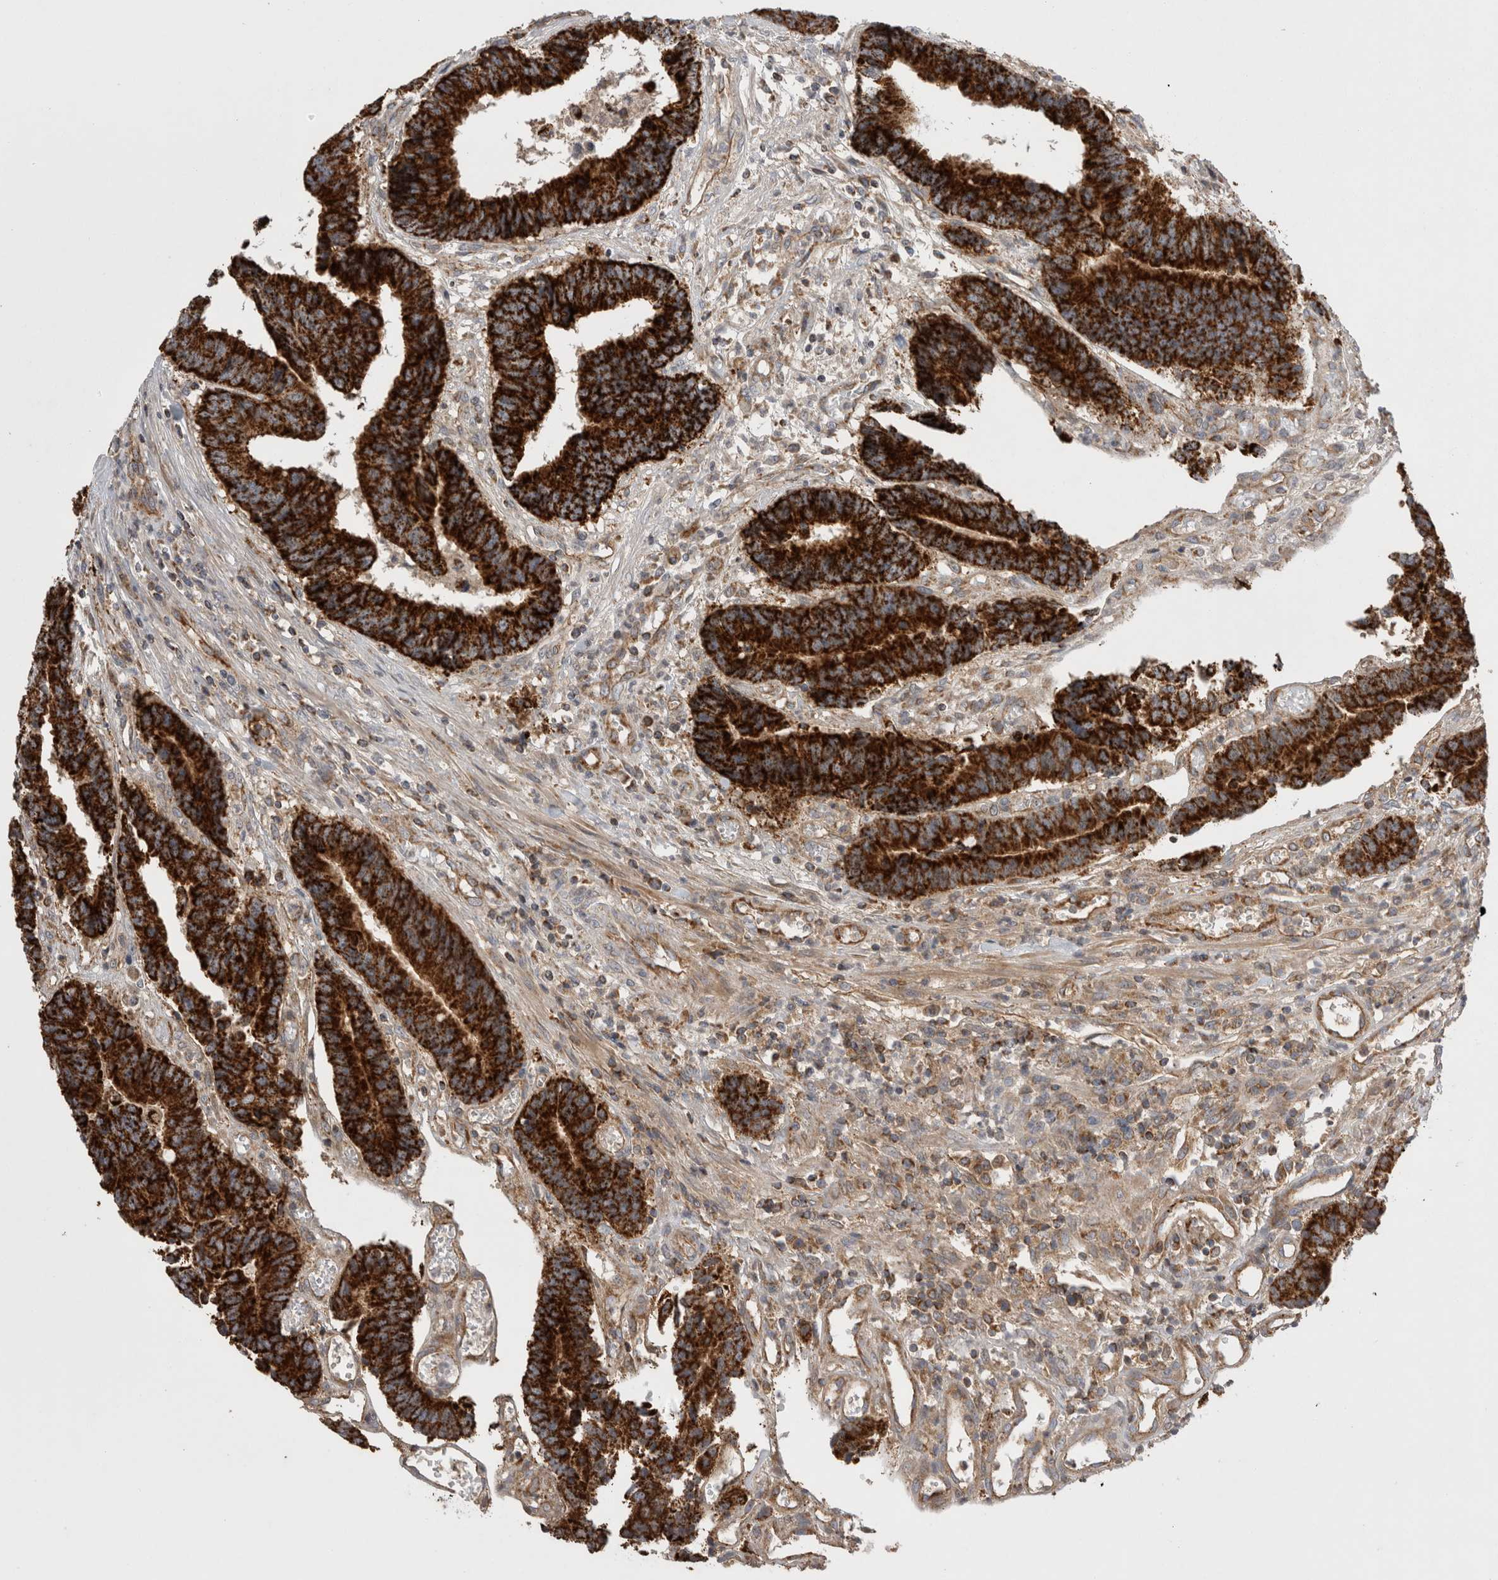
{"staining": {"intensity": "strong", "quantity": ">75%", "location": "cytoplasmic/membranous"}, "tissue": "colorectal cancer", "cell_type": "Tumor cells", "image_type": "cancer", "snomed": [{"axis": "morphology", "description": "Adenocarcinoma, NOS"}, {"axis": "topography", "description": "Rectum"}], "caption": "Human adenocarcinoma (colorectal) stained with a brown dye displays strong cytoplasmic/membranous positive staining in about >75% of tumor cells.", "gene": "DARS2", "patient": {"sex": "male", "age": 84}}